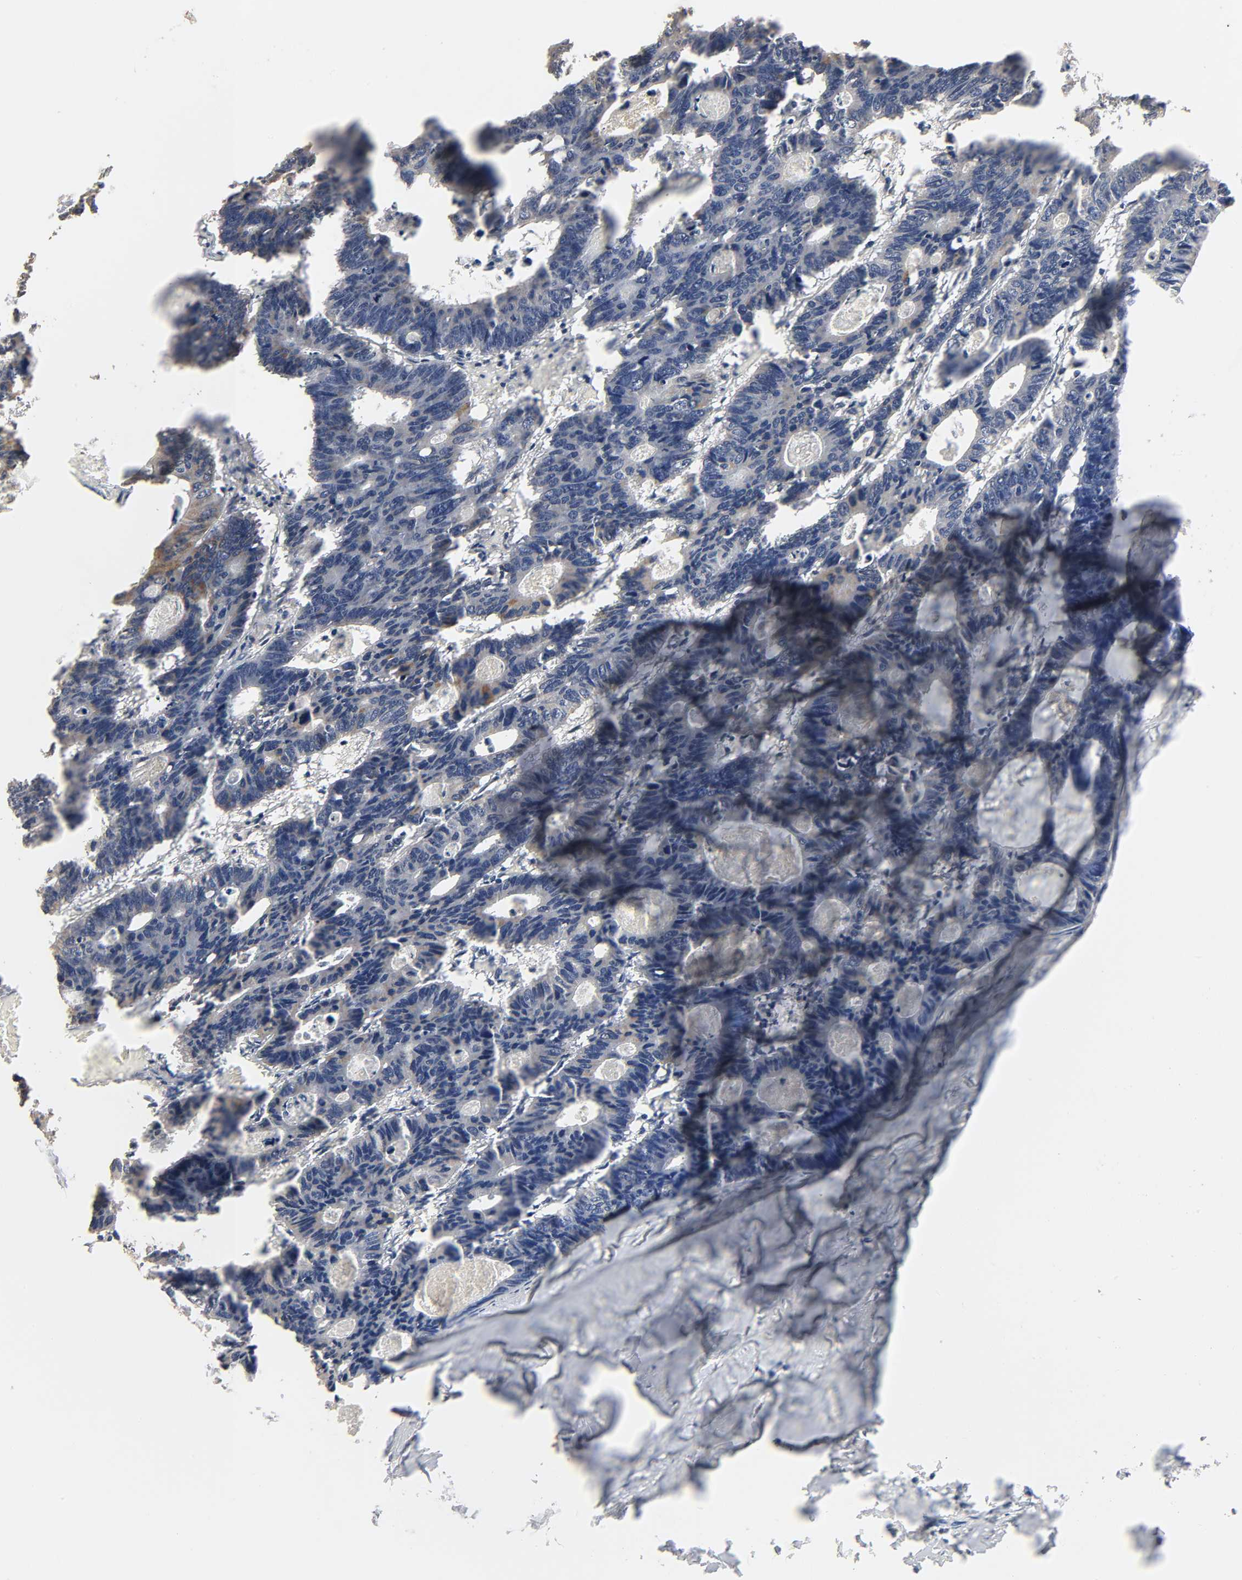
{"staining": {"intensity": "weak", "quantity": "<25%", "location": "cytoplasmic/membranous"}, "tissue": "colorectal cancer", "cell_type": "Tumor cells", "image_type": "cancer", "snomed": [{"axis": "morphology", "description": "Adenocarcinoma, NOS"}, {"axis": "topography", "description": "Colon"}], "caption": "DAB (3,3'-diaminobenzidine) immunohistochemical staining of colorectal cancer (adenocarcinoma) exhibits no significant positivity in tumor cells.", "gene": "CLEC4E", "patient": {"sex": "female", "age": 55}}